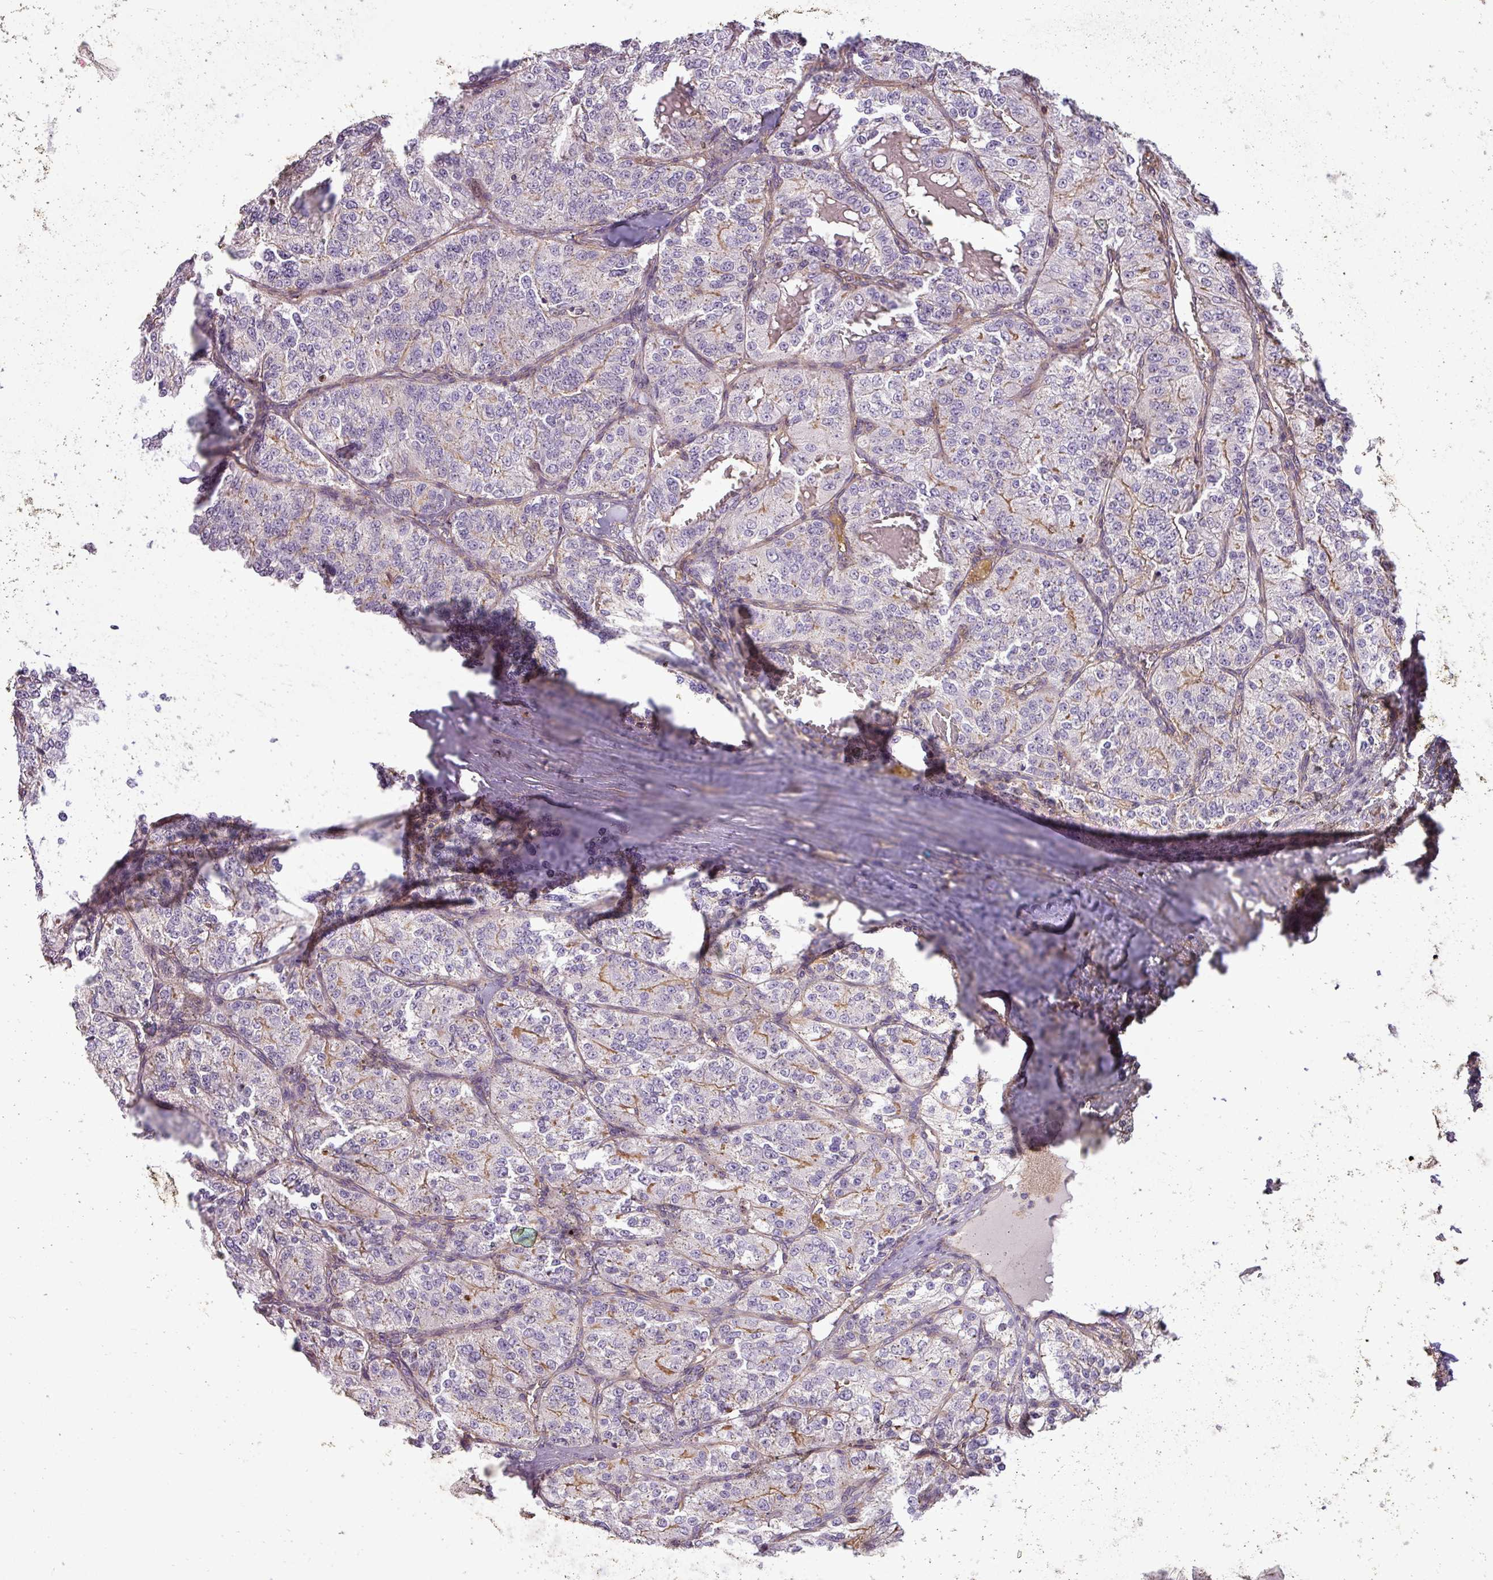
{"staining": {"intensity": "negative", "quantity": "none", "location": "none"}, "tissue": "renal cancer", "cell_type": "Tumor cells", "image_type": "cancer", "snomed": [{"axis": "morphology", "description": "Adenocarcinoma, NOS"}, {"axis": "topography", "description": "Kidney"}], "caption": "Tumor cells show no significant protein positivity in renal cancer.", "gene": "ZNF835", "patient": {"sex": "female", "age": 63}}